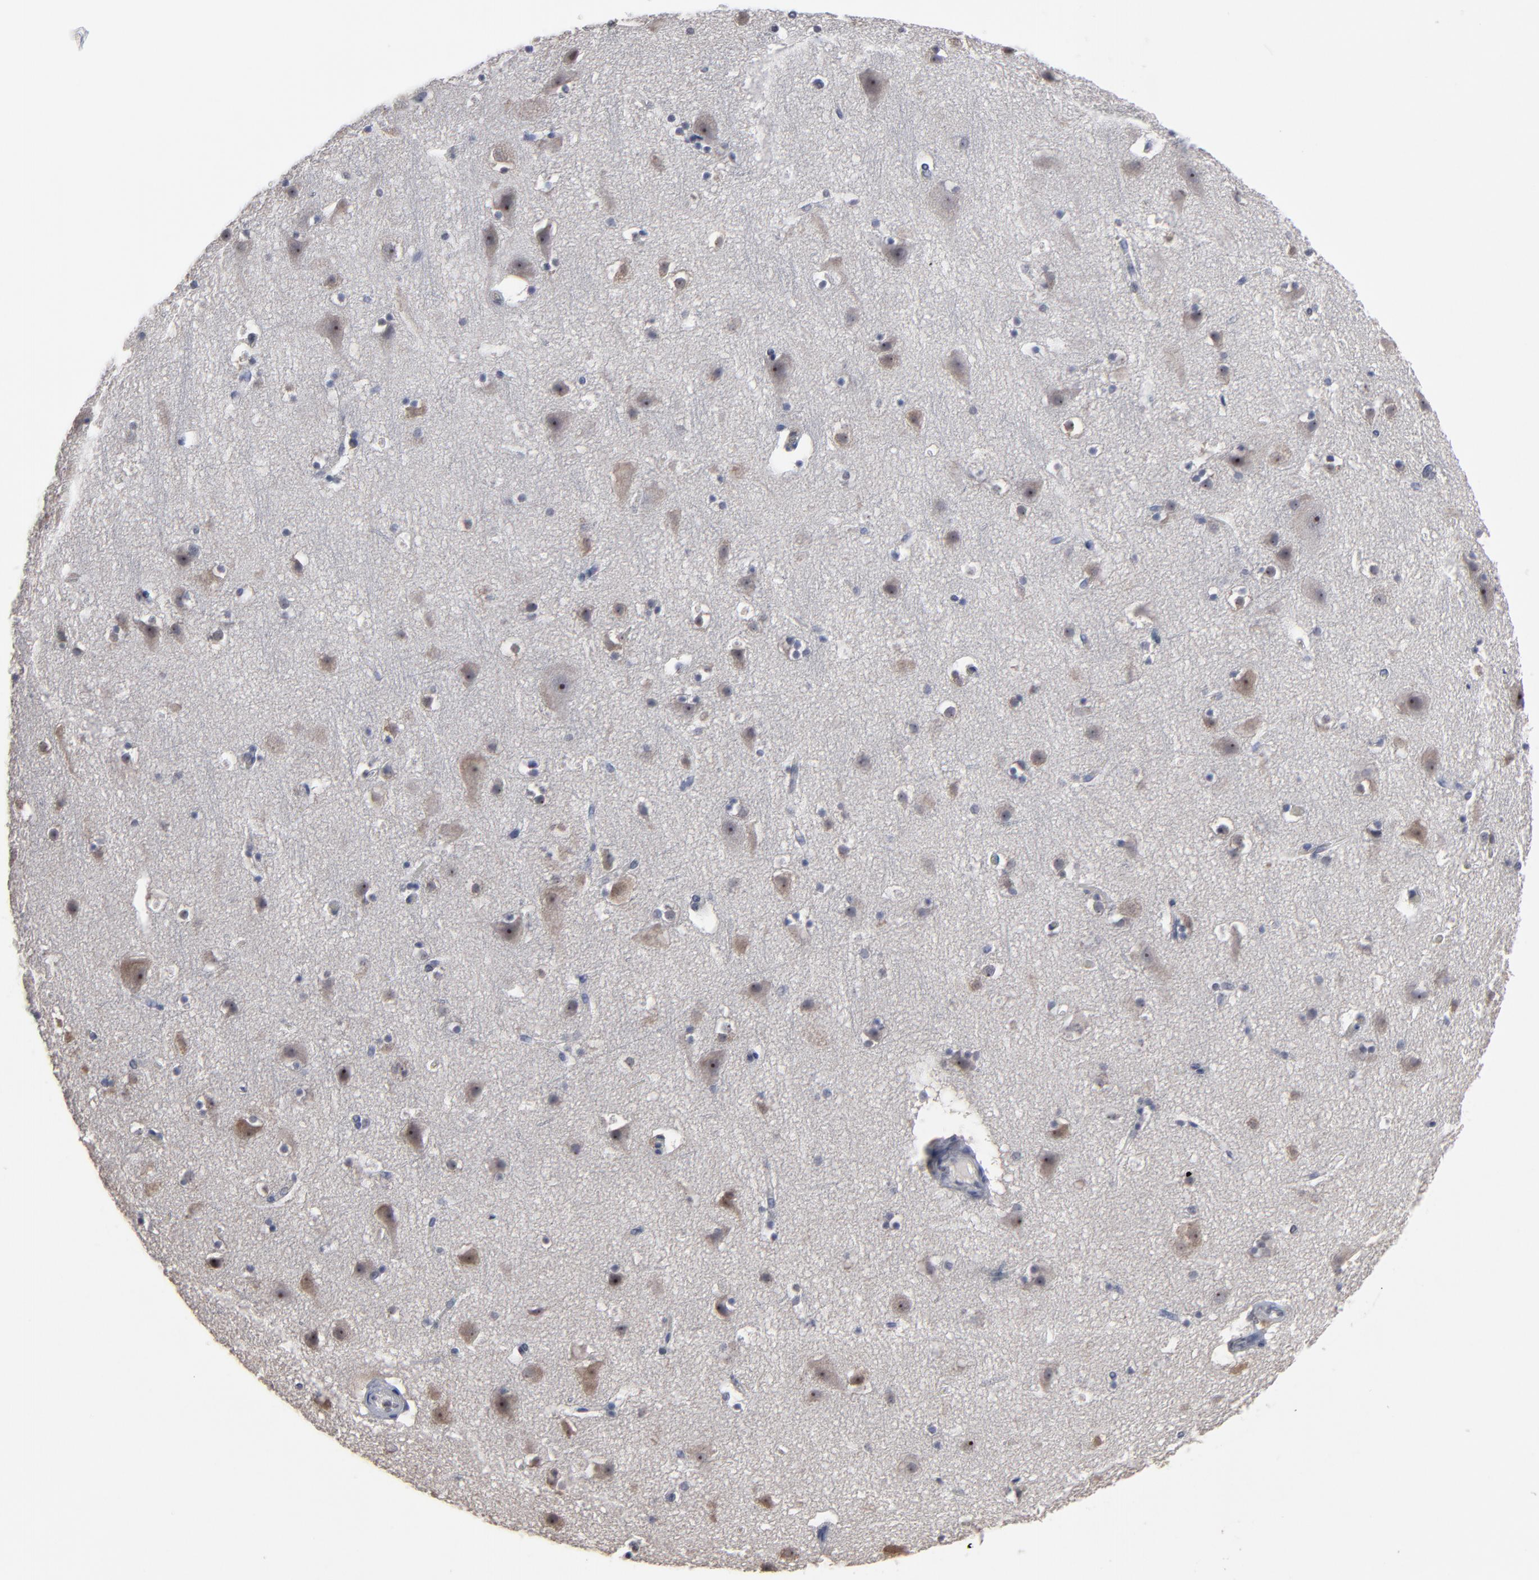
{"staining": {"intensity": "negative", "quantity": "none", "location": "none"}, "tissue": "cerebral cortex", "cell_type": "Endothelial cells", "image_type": "normal", "snomed": [{"axis": "morphology", "description": "Normal tissue, NOS"}, {"axis": "topography", "description": "Cerebral cortex"}], "caption": "Immunohistochemical staining of normal human cerebral cortex exhibits no significant staining in endothelial cells. (DAB (3,3'-diaminobenzidine) immunohistochemistry with hematoxylin counter stain).", "gene": "SSRP1", "patient": {"sex": "male", "age": 45}}